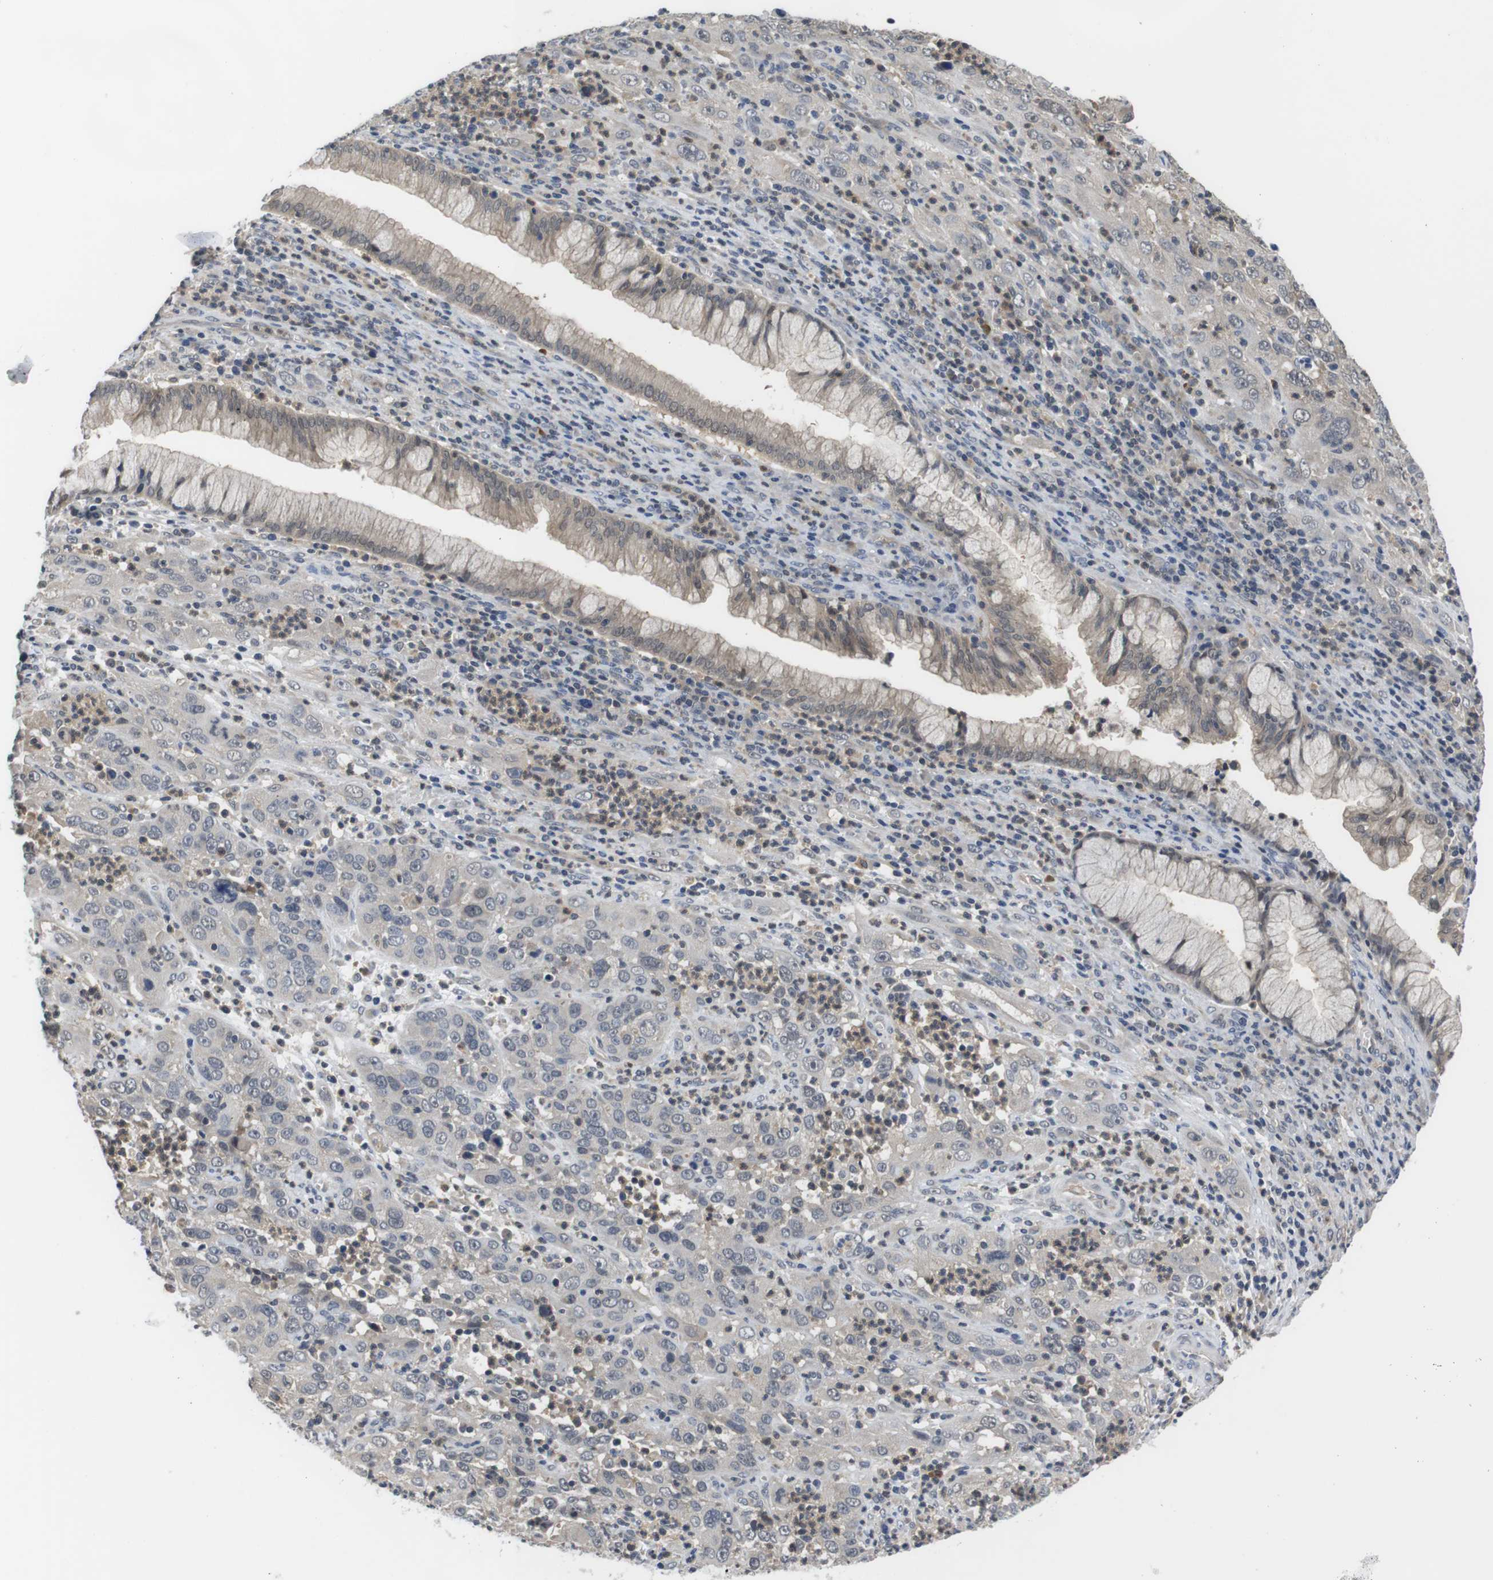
{"staining": {"intensity": "negative", "quantity": "none", "location": "none"}, "tissue": "cervical cancer", "cell_type": "Tumor cells", "image_type": "cancer", "snomed": [{"axis": "morphology", "description": "Squamous cell carcinoma, NOS"}, {"axis": "topography", "description": "Cervix"}], "caption": "An image of human cervical cancer (squamous cell carcinoma) is negative for staining in tumor cells. Nuclei are stained in blue.", "gene": "FADD", "patient": {"sex": "female", "age": 32}}